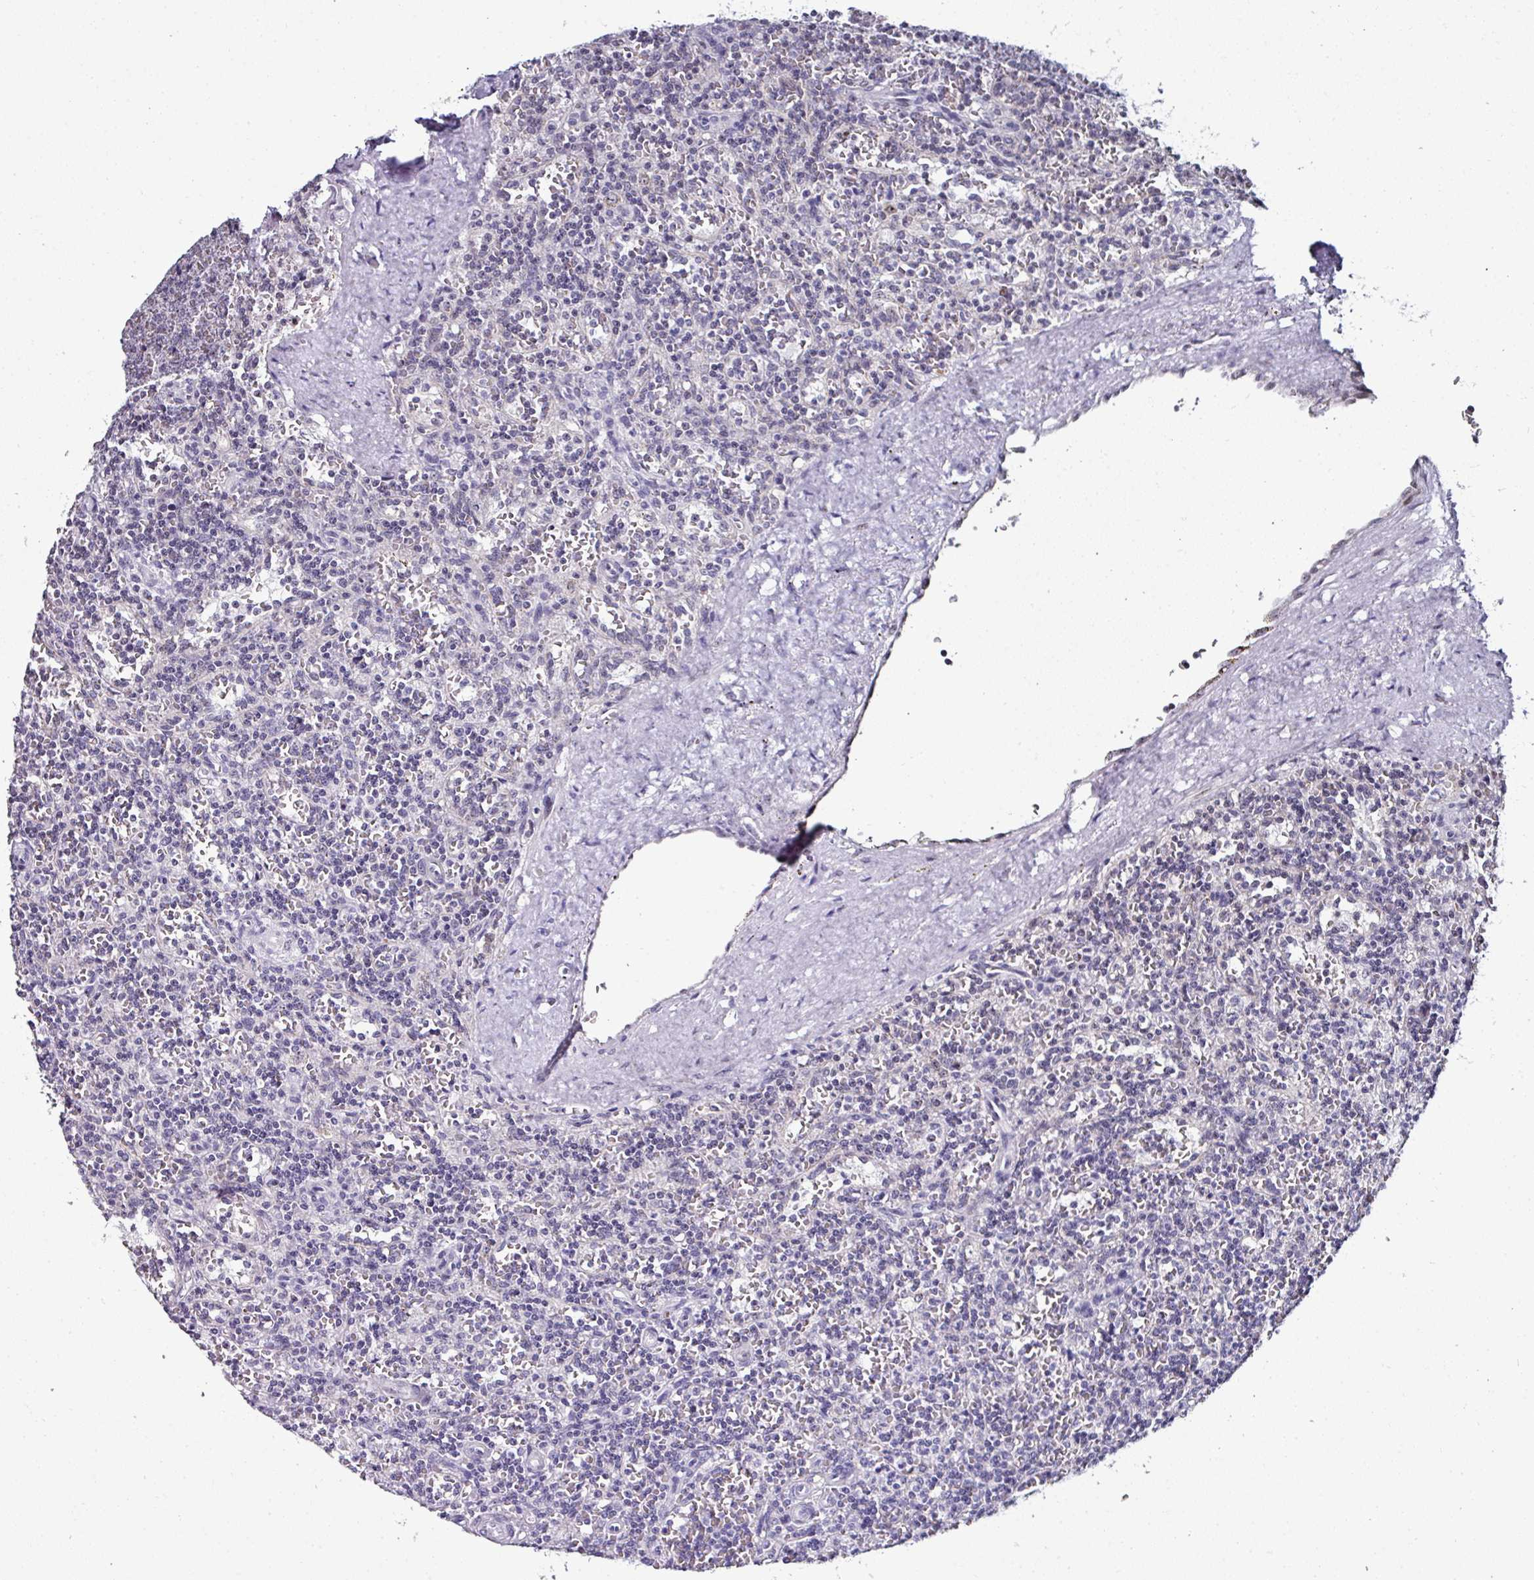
{"staining": {"intensity": "negative", "quantity": "none", "location": "none"}, "tissue": "lymphoma", "cell_type": "Tumor cells", "image_type": "cancer", "snomed": [{"axis": "morphology", "description": "Malignant lymphoma, non-Hodgkin's type, Low grade"}, {"axis": "topography", "description": "Spleen"}], "caption": "There is no significant positivity in tumor cells of malignant lymphoma, non-Hodgkin's type (low-grade).", "gene": "NACC2", "patient": {"sex": "male", "age": 73}}